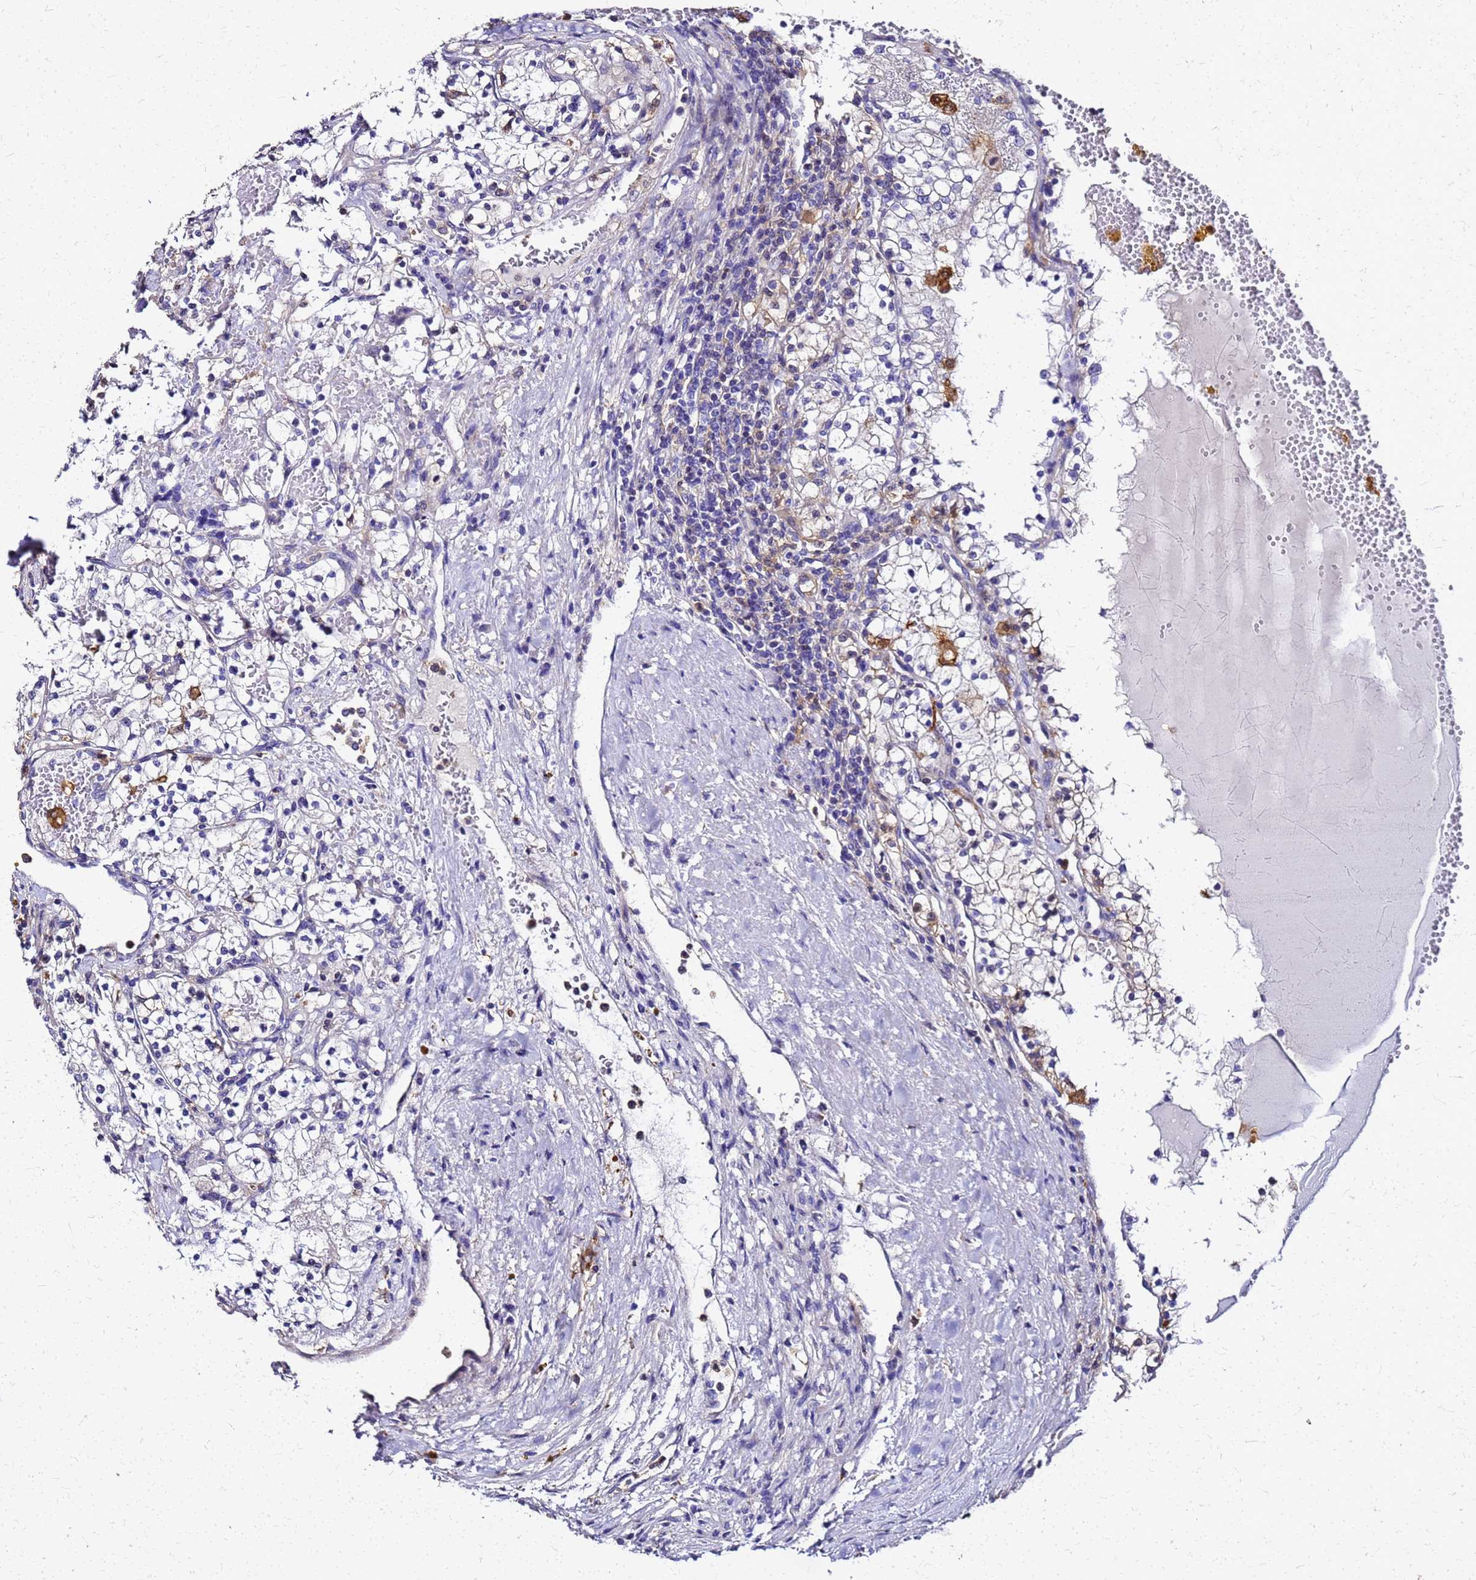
{"staining": {"intensity": "moderate", "quantity": "<25%", "location": "cytoplasmic/membranous"}, "tissue": "renal cancer", "cell_type": "Tumor cells", "image_type": "cancer", "snomed": [{"axis": "morphology", "description": "Normal tissue, NOS"}, {"axis": "morphology", "description": "Adenocarcinoma, NOS"}, {"axis": "topography", "description": "Kidney"}], "caption": "Approximately <25% of tumor cells in human adenocarcinoma (renal) exhibit moderate cytoplasmic/membranous protein expression as visualized by brown immunohistochemical staining.", "gene": "S100A11", "patient": {"sex": "male", "age": 68}}